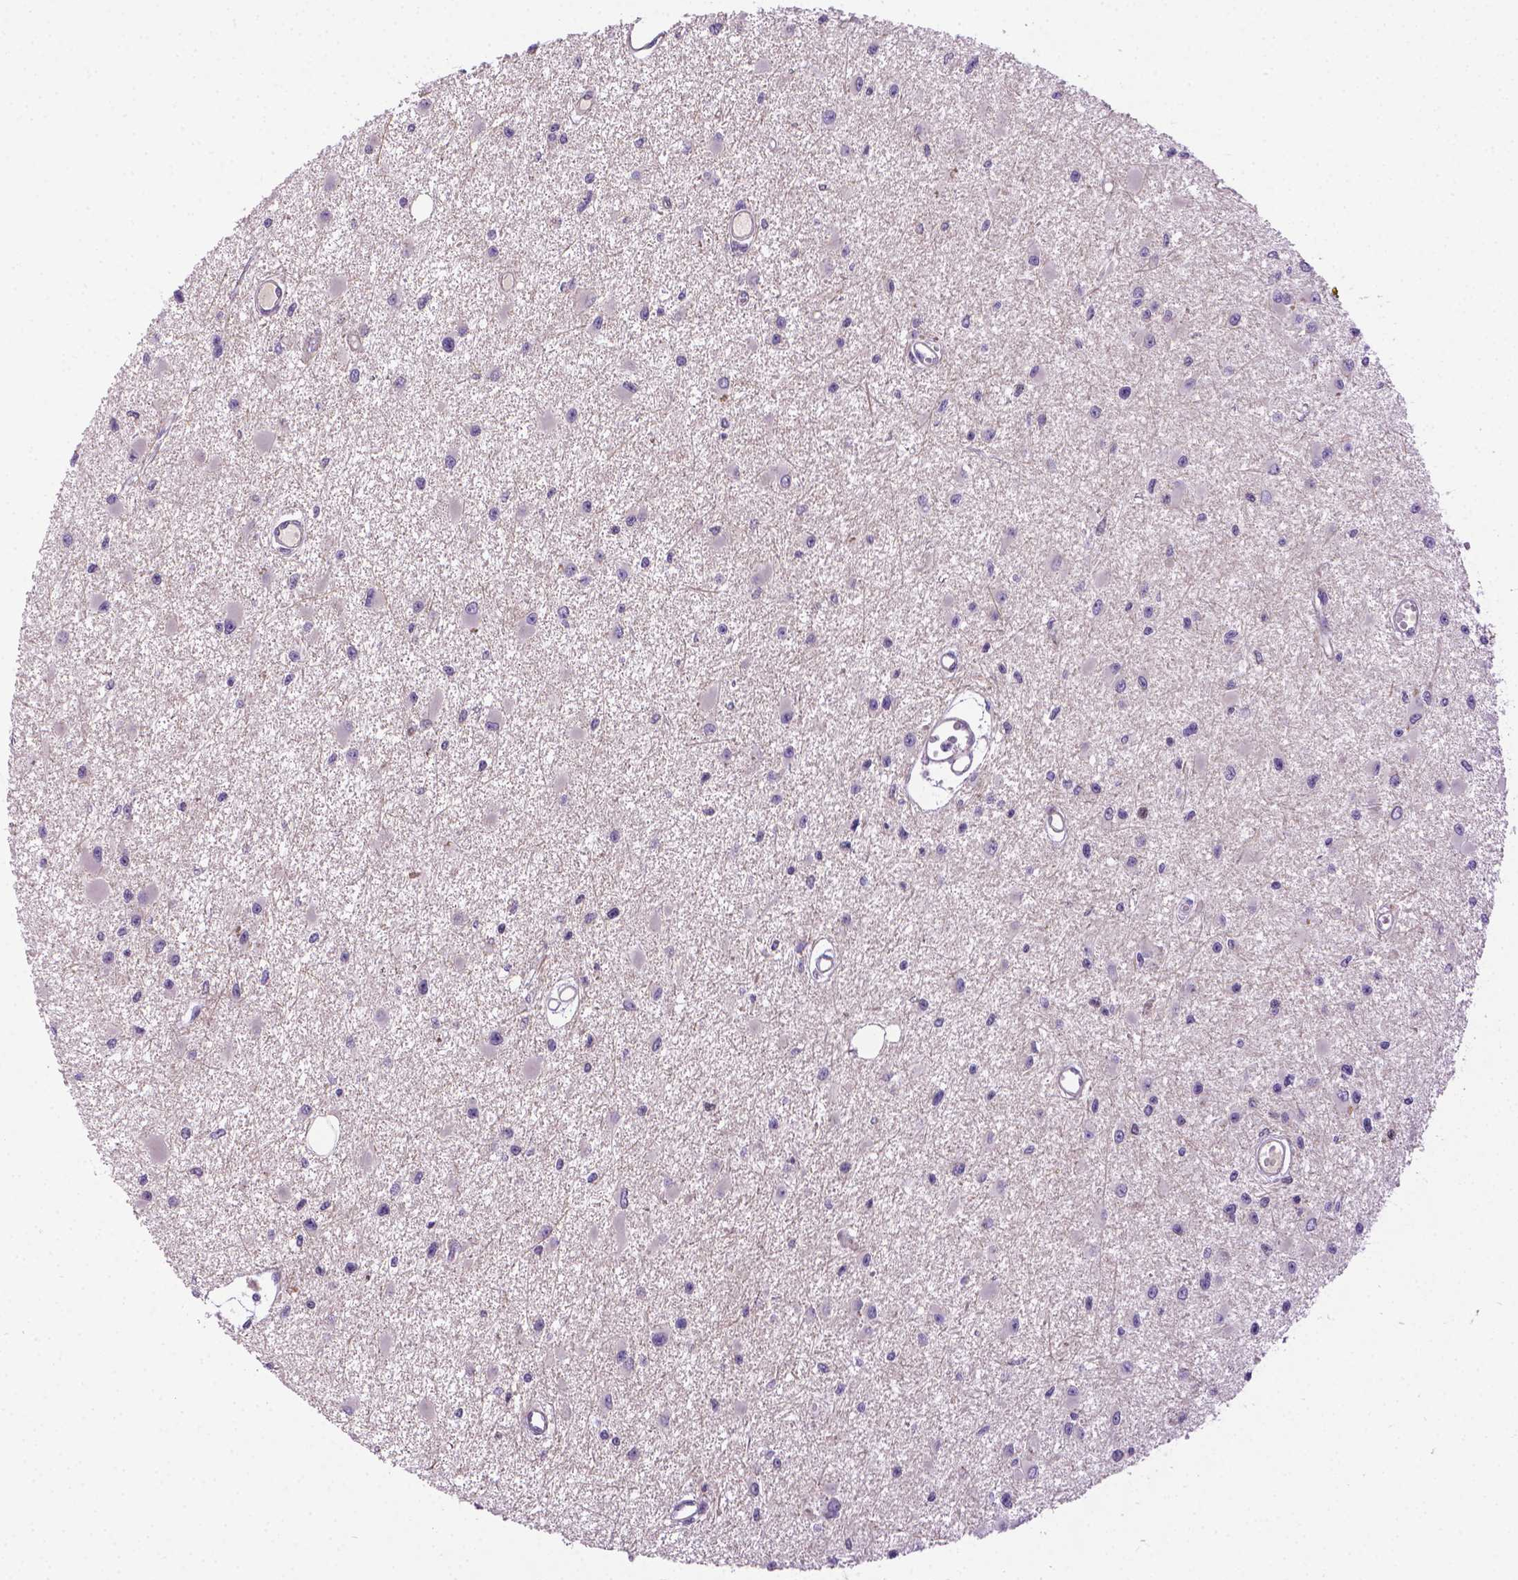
{"staining": {"intensity": "negative", "quantity": "none", "location": "none"}, "tissue": "glioma", "cell_type": "Tumor cells", "image_type": "cancer", "snomed": [{"axis": "morphology", "description": "Glioma, malignant, High grade"}, {"axis": "topography", "description": "Brain"}], "caption": "The photomicrograph shows no significant expression in tumor cells of glioma.", "gene": "CCER2", "patient": {"sex": "male", "age": 54}}